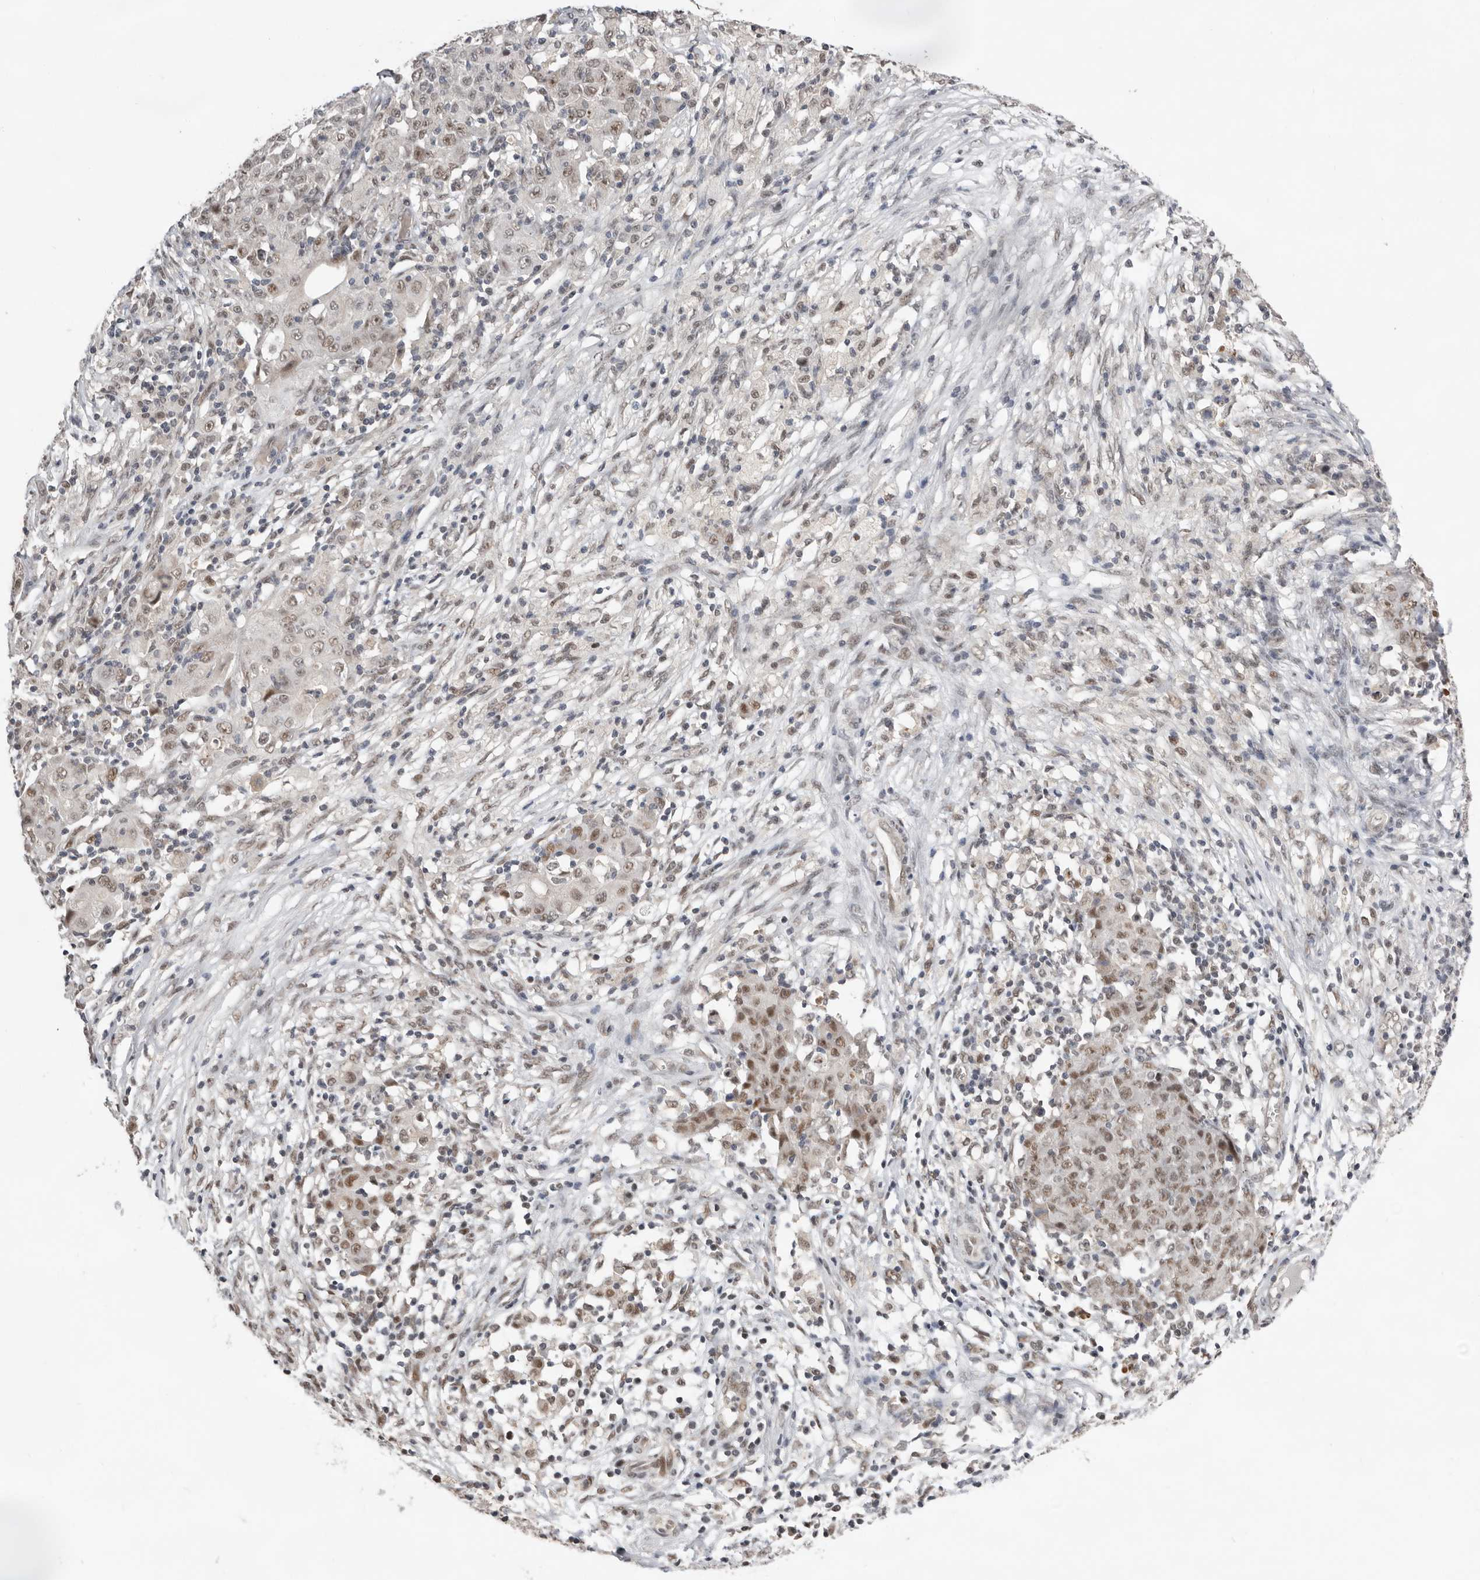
{"staining": {"intensity": "weak", "quantity": ">75%", "location": "nuclear"}, "tissue": "ovarian cancer", "cell_type": "Tumor cells", "image_type": "cancer", "snomed": [{"axis": "morphology", "description": "Carcinoma, endometroid"}, {"axis": "topography", "description": "Ovary"}], "caption": "Tumor cells reveal low levels of weak nuclear staining in about >75% of cells in human ovarian endometroid carcinoma. Nuclei are stained in blue.", "gene": "BRCA2", "patient": {"sex": "female", "age": 42}}